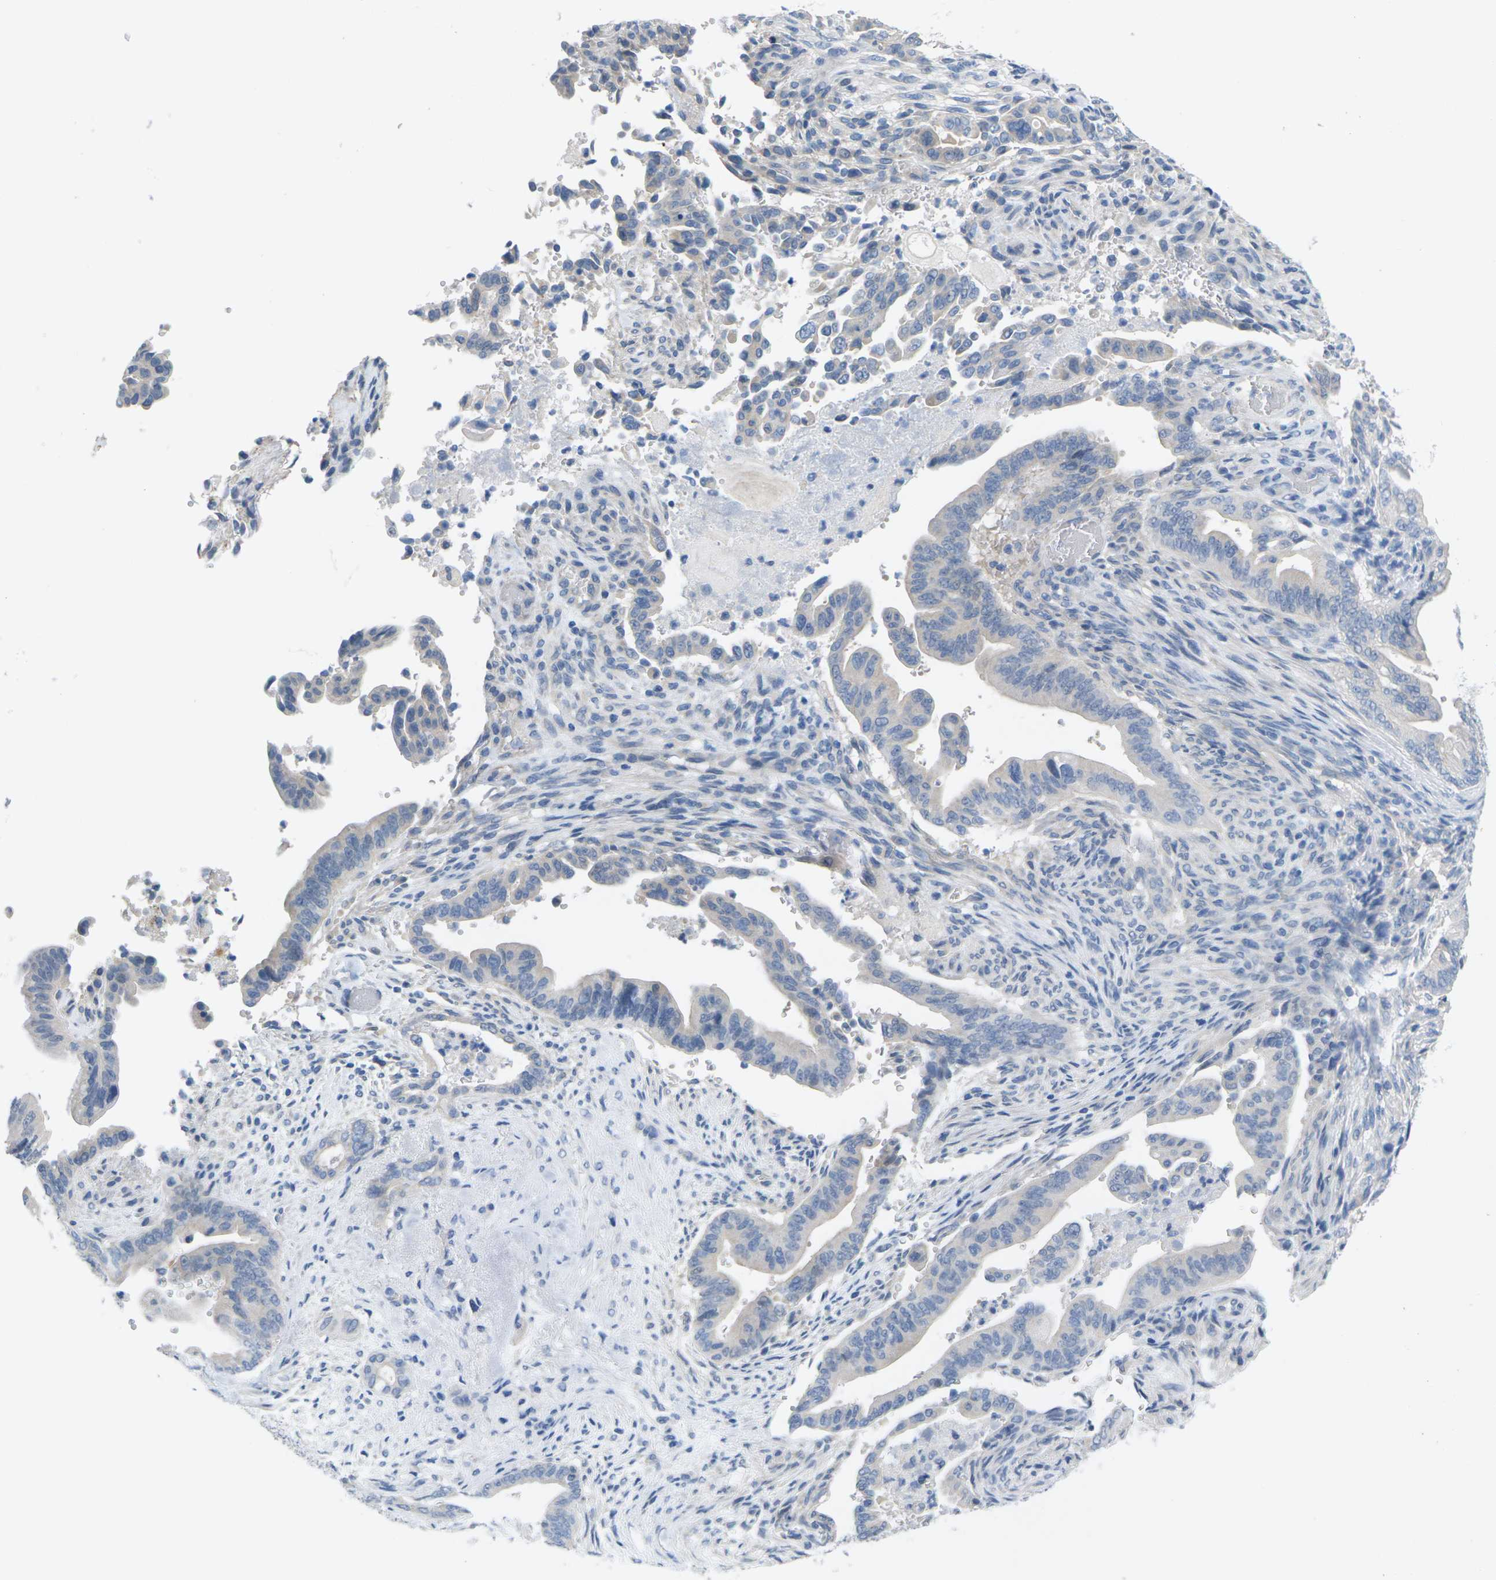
{"staining": {"intensity": "negative", "quantity": "none", "location": "none"}, "tissue": "pancreatic cancer", "cell_type": "Tumor cells", "image_type": "cancer", "snomed": [{"axis": "morphology", "description": "Adenocarcinoma, NOS"}, {"axis": "topography", "description": "Pancreas"}], "caption": "IHC of pancreatic cancer demonstrates no expression in tumor cells. The staining is performed using DAB brown chromogen with nuclei counter-stained in using hematoxylin.", "gene": "TNNI3", "patient": {"sex": "male", "age": 70}}